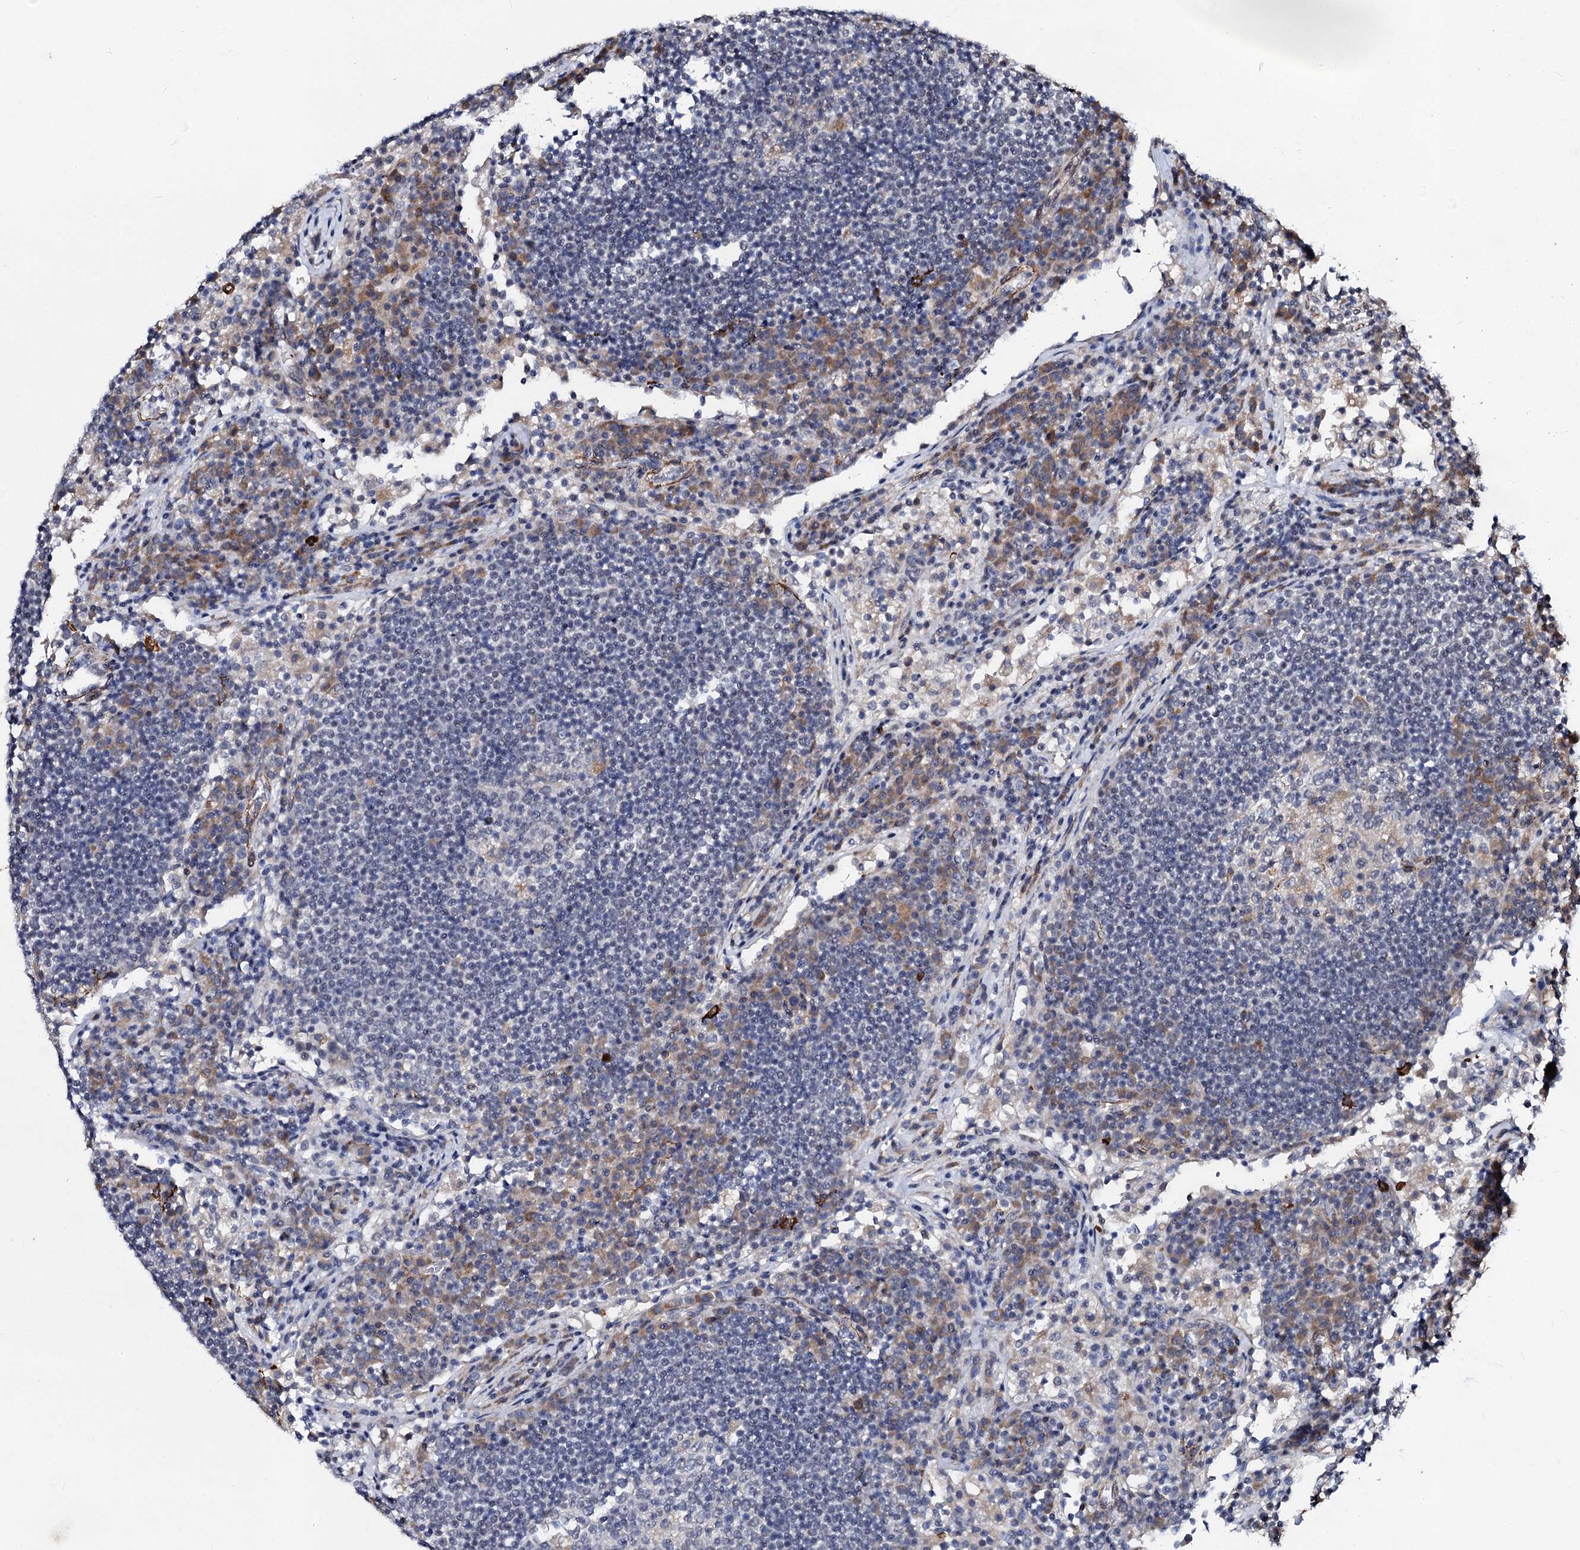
{"staining": {"intensity": "weak", "quantity": "<25%", "location": "nuclear"}, "tissue": "lymph node", "cell_type": "Germinal center cells", "image_type": "normal", "snomed": [{"axis": "morphology", "description": "Normal tissue, NOS"}, {"axis": "topography", "description": "Lymph node"}], "caption": "Germinal center cells are negative for brown protein staining in normal lymph node. (Brightfield microscopy of DAB (3,3'-diaminobenzidine) IHC at high magnification).", "gene": "GPR176", "patient": {"sex": "female", "age": 53}}